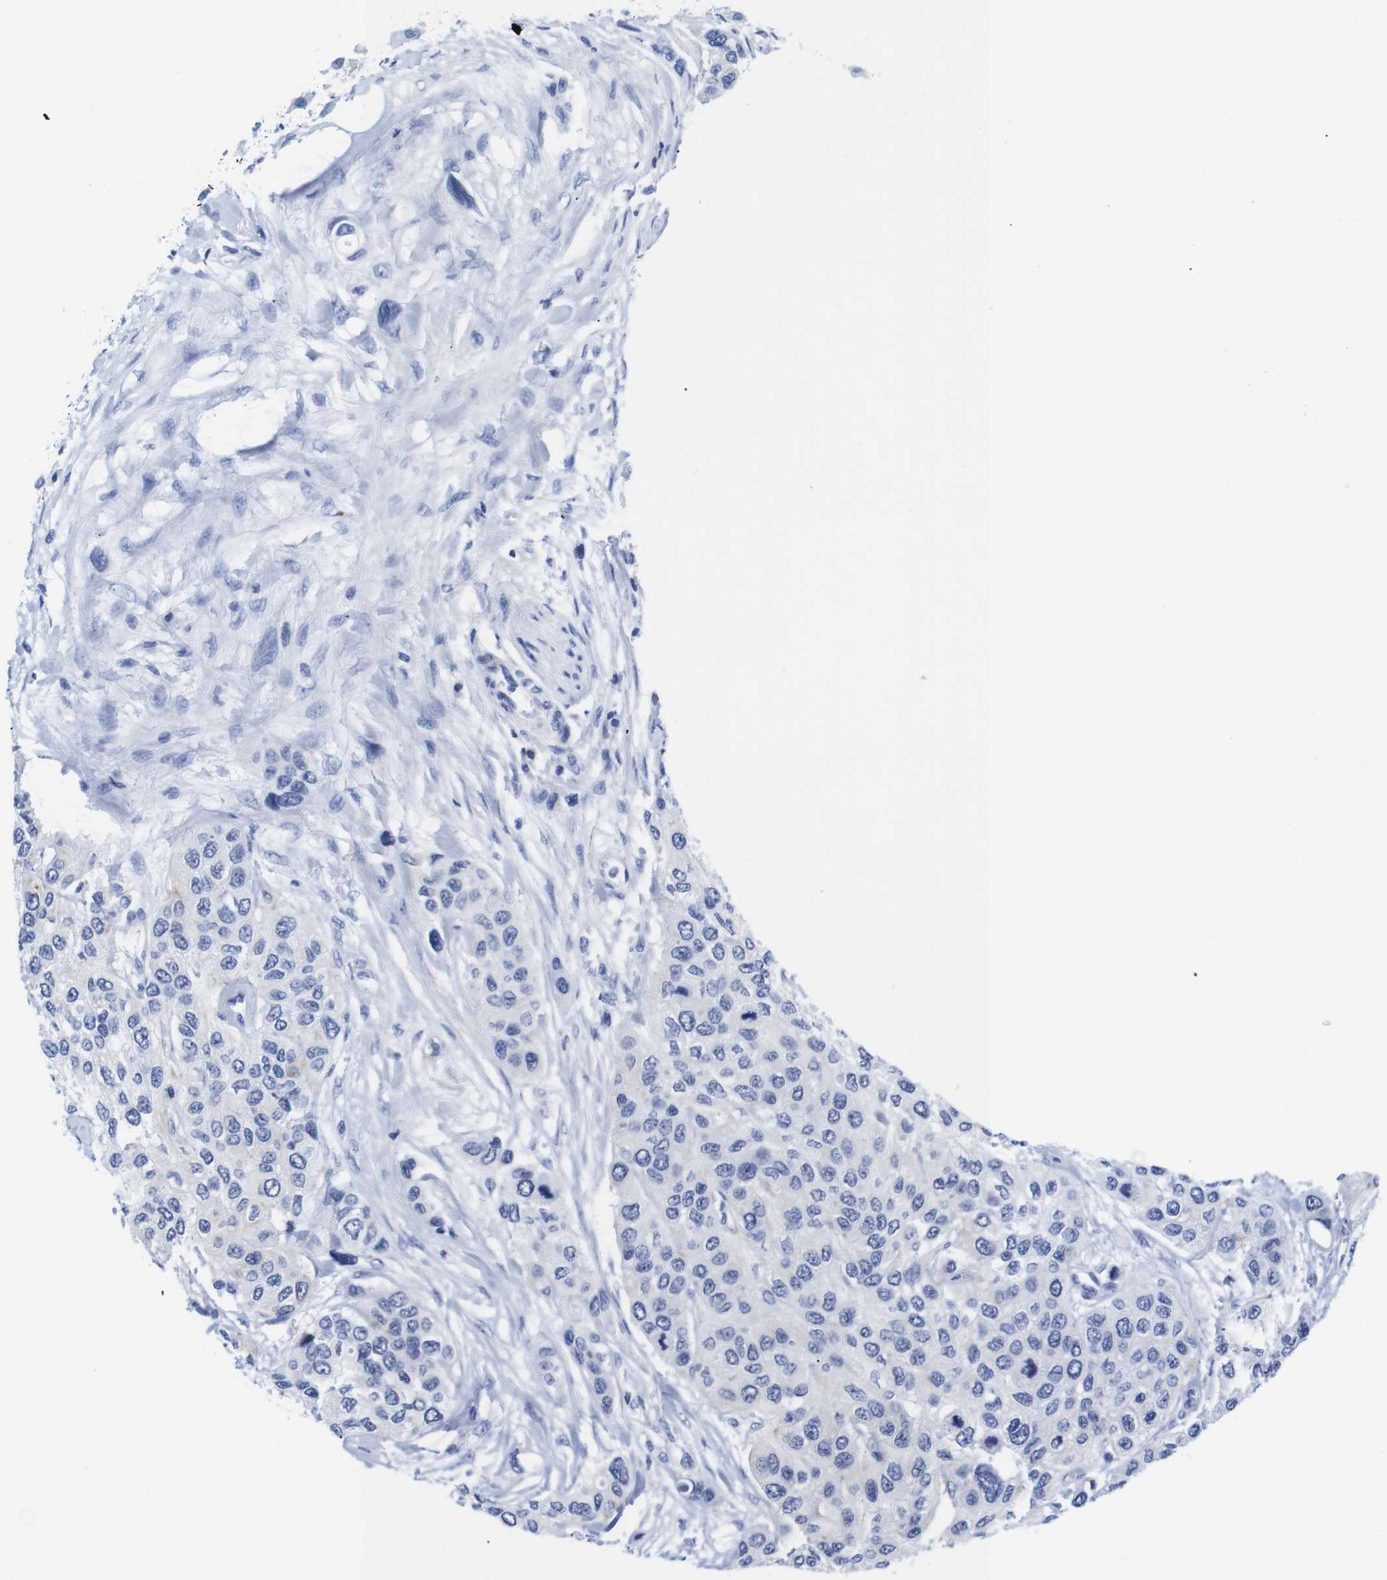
{"staining": {"intensity": "negative", "quantity": "none", "location": "none"}, "tissue": "urothelial cancer", "cell_type": "Tumor cells", "image_type": "cancer", "snomed": [{"axis": "morphology", "description": "Urothelial carcinoma, High grade"}, {"axis": "topography", "description": "Urinary bladder"}], "caption": "The image shows no staining of tumor cells in urothelial cancer. (DAB immunohistochemistry, high magnification).", "gene": "LRRC55", "patient": {"sex": "female", "age": 56}}